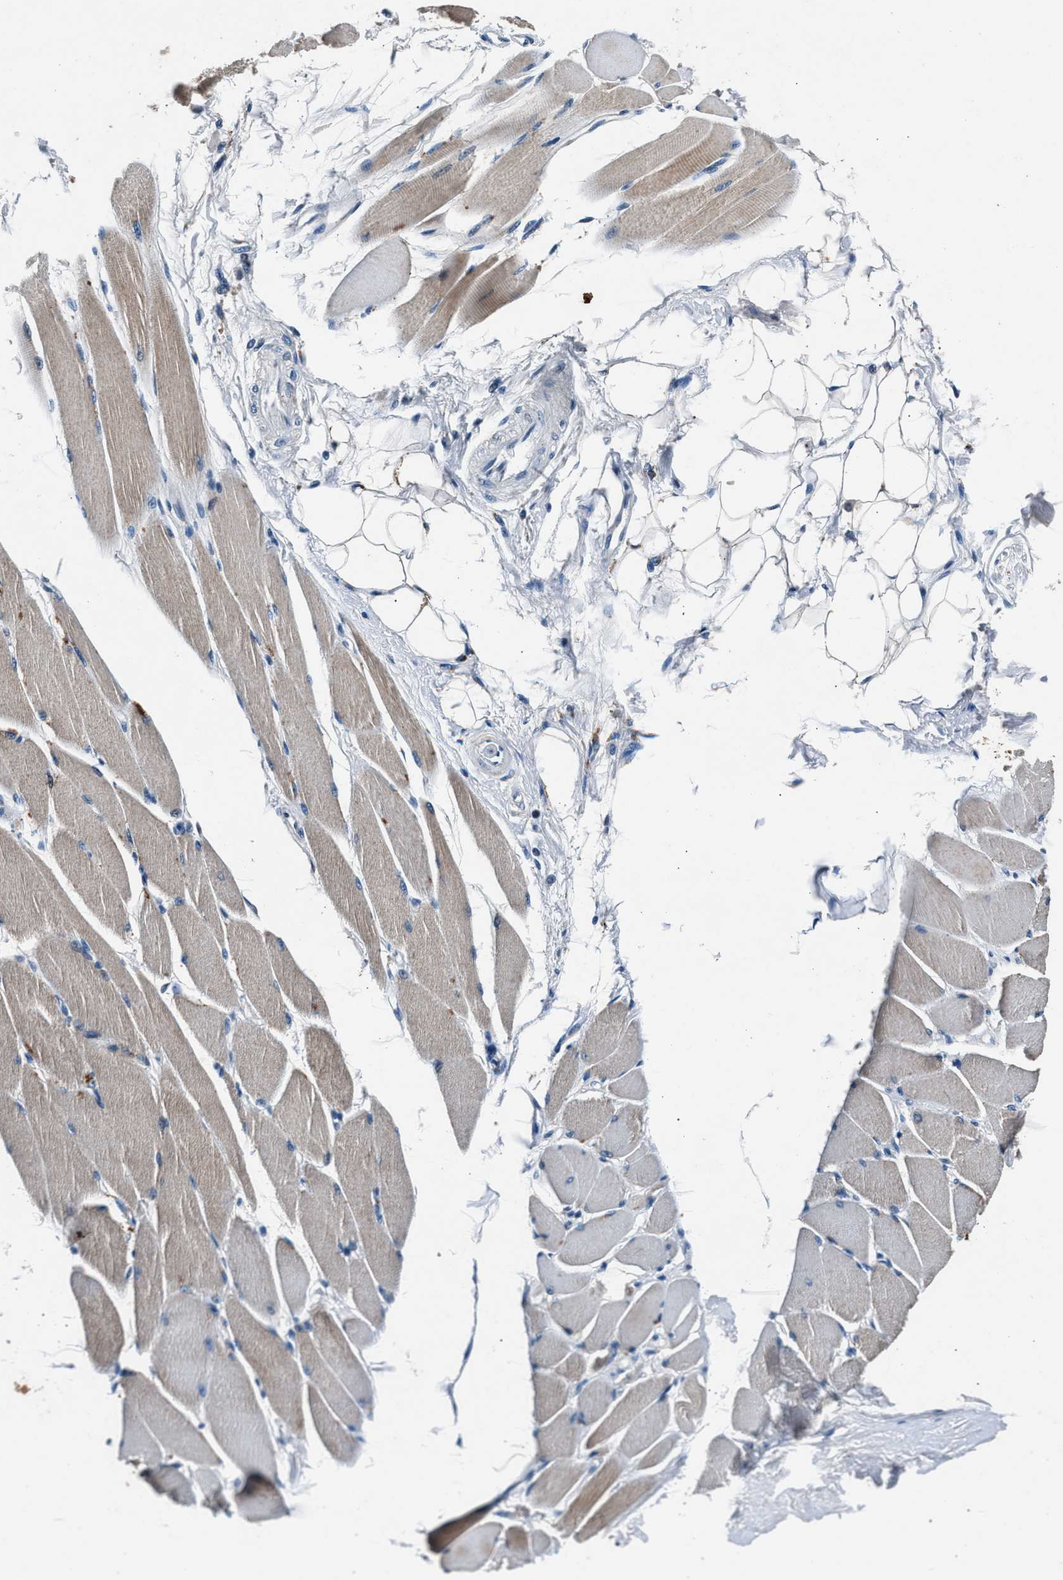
{"staining": {"intensity": "weak", "quantity": "25%-75%", "location": "cytoplasmic/membranous"}, "tissue": "skeletal muscle", "cell_type": "Myocytes", "image_type": "normal", "snomed": [{"axis": "morphology", "description": "Normal tissue, NOS"}, {"axis": "topography", "description": "Skeletal muscle"}, {"axis": "topography", "description": "Peripheral nerve tissue"}], "caption": "Skeletal muscle stained with immunohistochemistry (IHC) exhibits weak cytoplasmic/membranous expression in approximately 25%-75% of myocytes.", "gene": "DENND6B", "patient": {"sex": "female", "age": 84}}